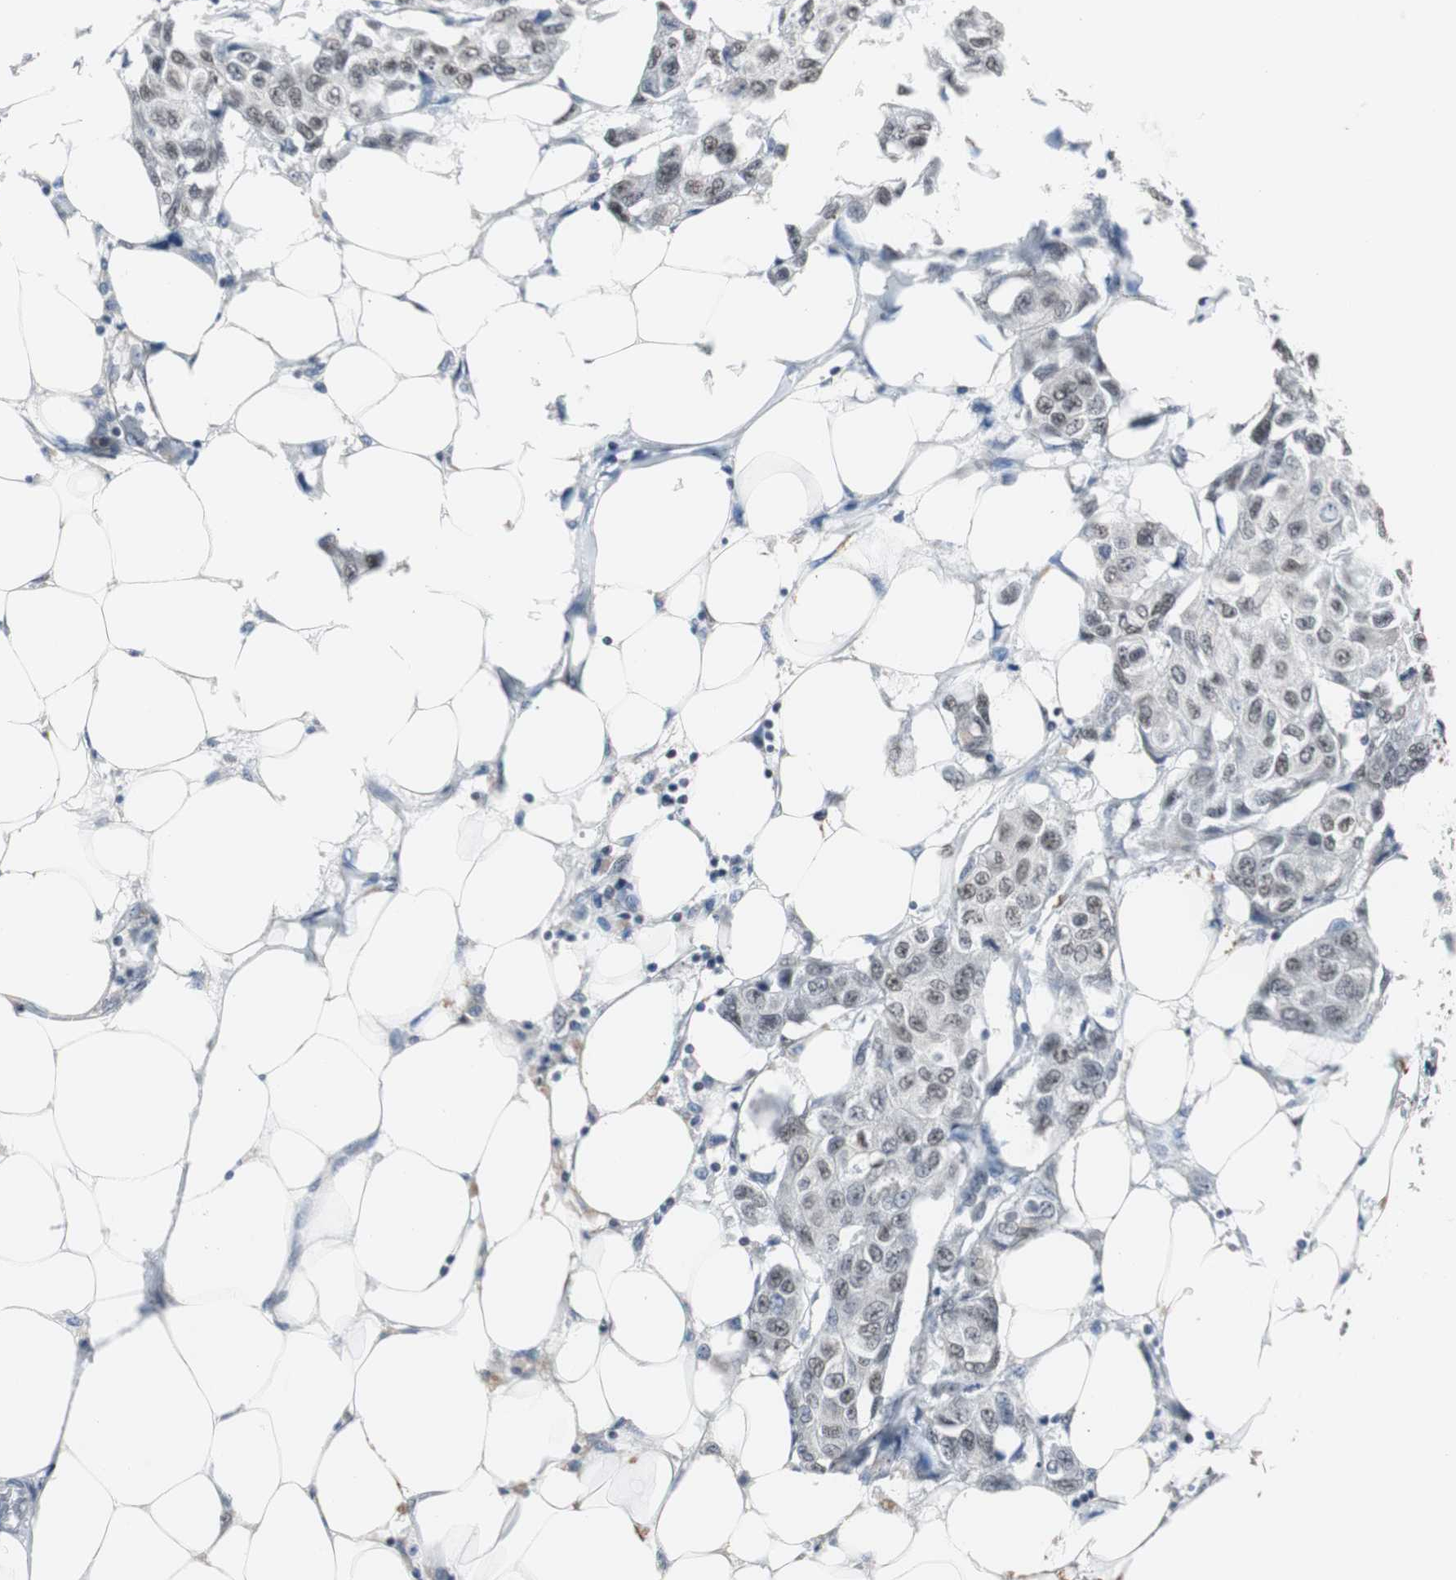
{"staining": {"intensity": "weak", "quantity": ">75%", "location": "nuclear"}, "tissue": "breast cancer", "cell_type": "Tumor cells", "image_type": "cancer", "snomed": [{"axis": "morphology", "description": "Duct carcinoma"}, {"axis": "topography", "description": "Breast"}], "caption": "About >75% of tumor cells in human breast invasive ductal carcinoma display weak nuclear protein expression as visualized by brown immunohistochemical staining.", "gene": "ZHX2", "patient": {"sex": "female", "age": 80}}